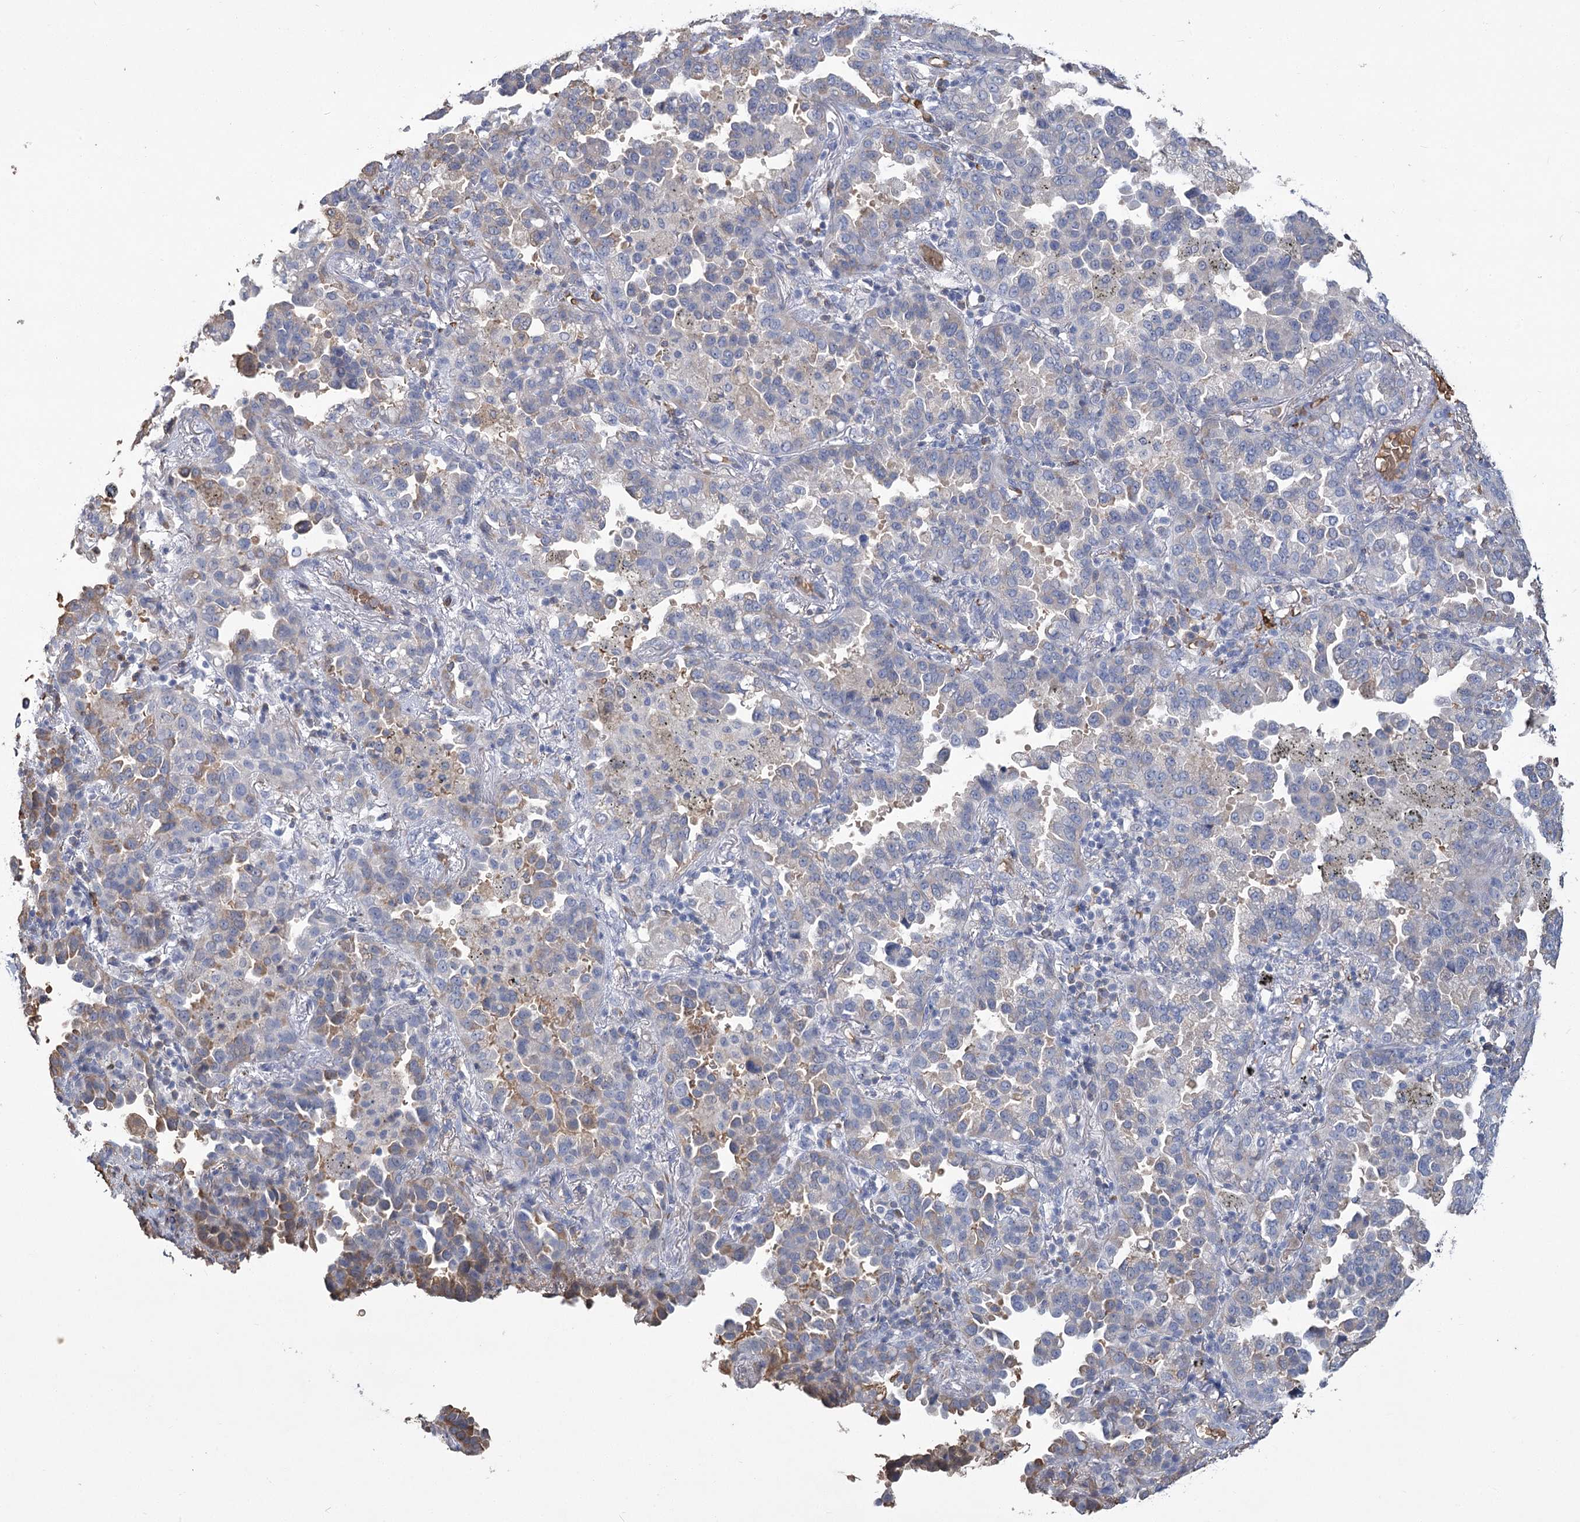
{"staining": {"intensity": "weak", "quantity": "<25%", "location": "cytoplasmic/membranous"}, "tissue": "lung cancer", "cell_type": "Tumor cells", "image_type": "cancer", "snomed": [{"axis": "morphology", "description": "Normal tissue, NOS"}, {"axis": "morphology", "description": "Adenocarcinoma, NOS"}, {"axis": "topography", "description": "Lung"}], "caption": "A micrograph of adenocarcinoma (lung) stained for a protein shows no brown staining in tumor cells.", "gene": "HBA1", "patient": {"sex": "male", "age": 59}}